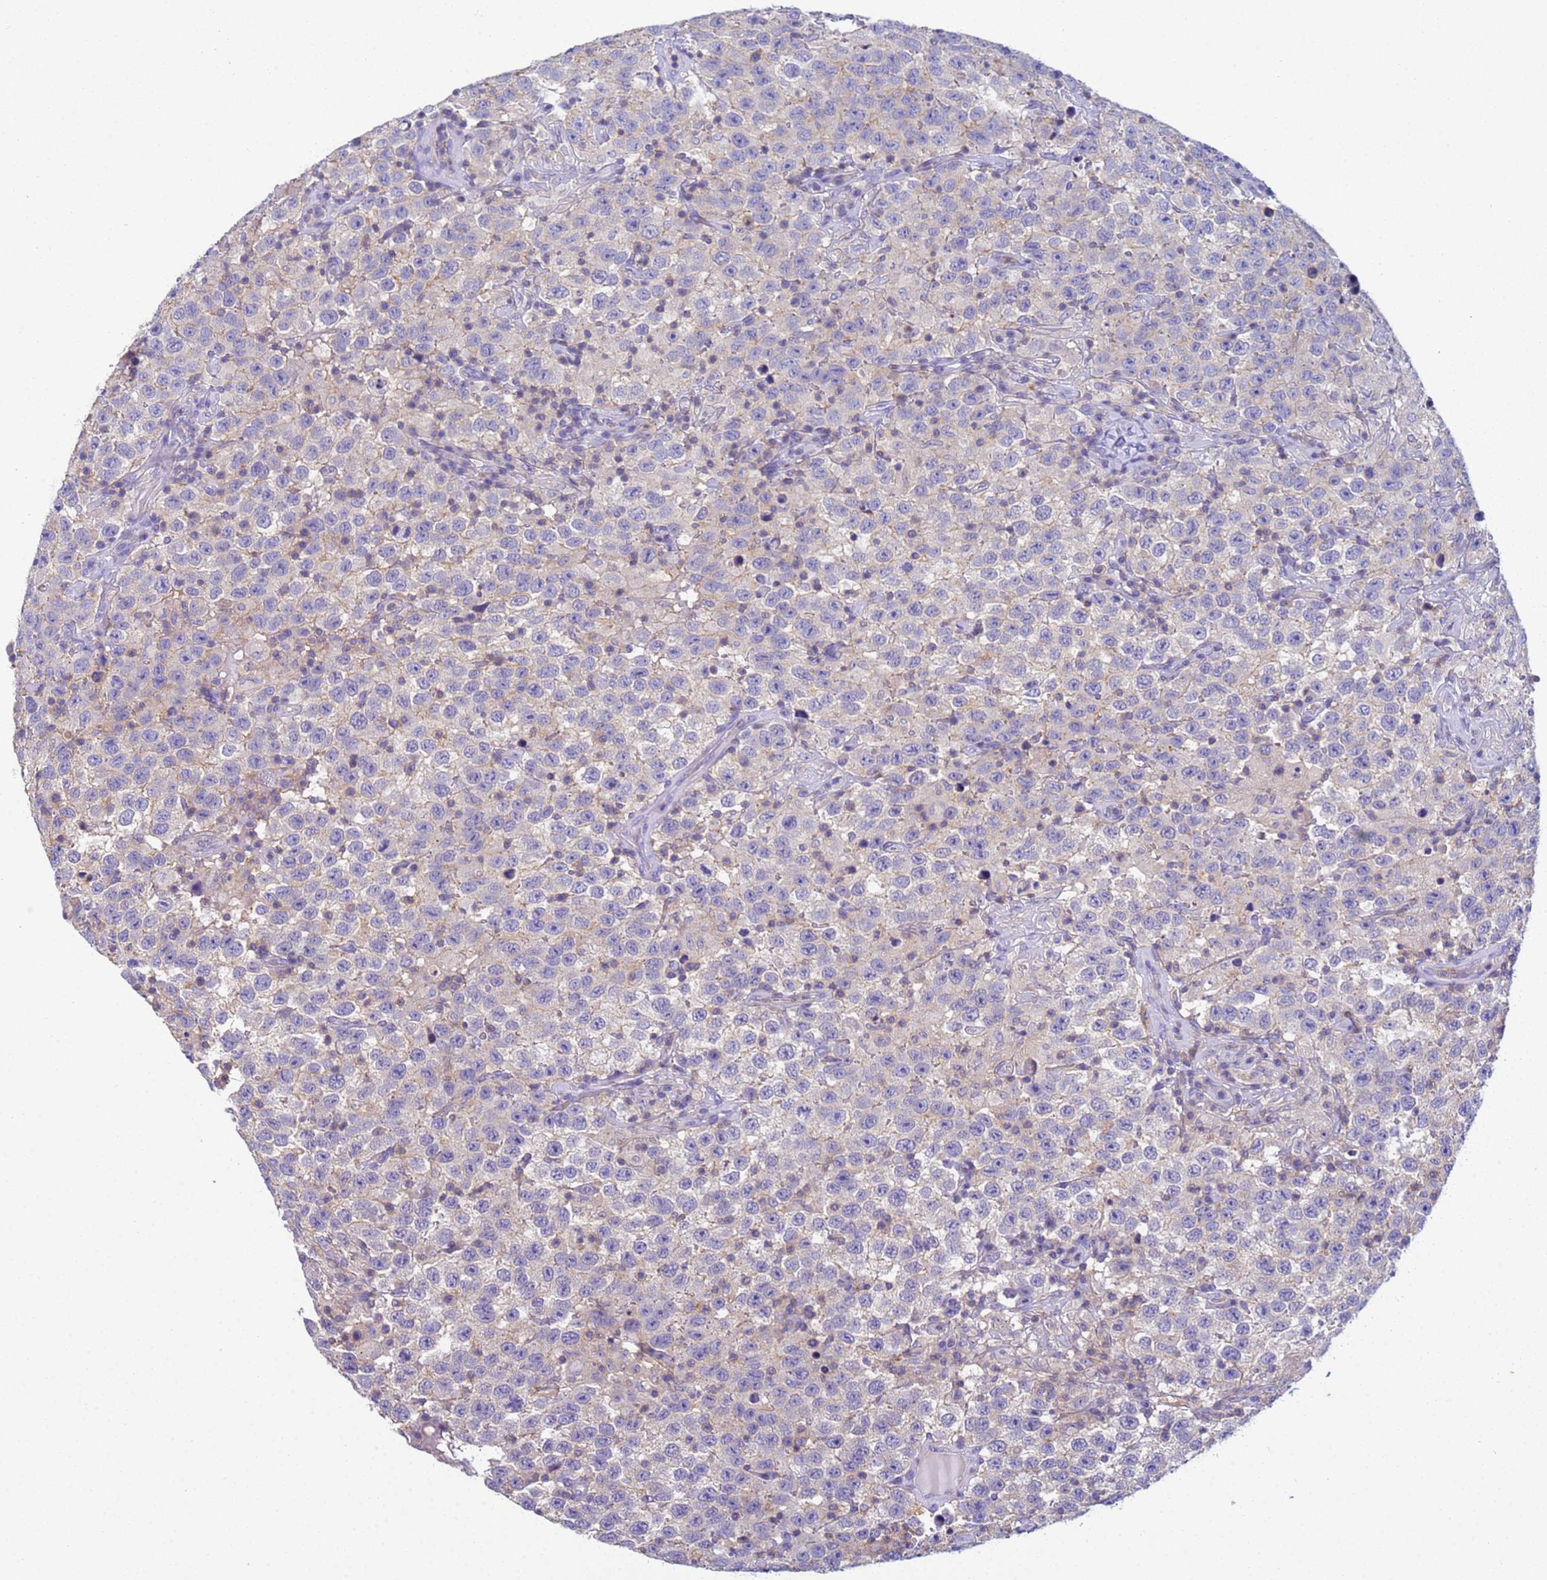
{"staining": {"intensity": "negative", "quantity": "none", "location": "none"}, "tissue": "testis cancer", "cell_type": "Tumor cells", "image_type": "cancer", "snomed": [{"axis": "morphology", "description": "Seminoma, NOS"}, {"axis": "topography", "description": "Testis"}], "caption": "Image shows no significant protein staining in tumor cells of testis seminoma.", "gene": "KLHL13", "patient": {"sex": "male", "age": 41}}